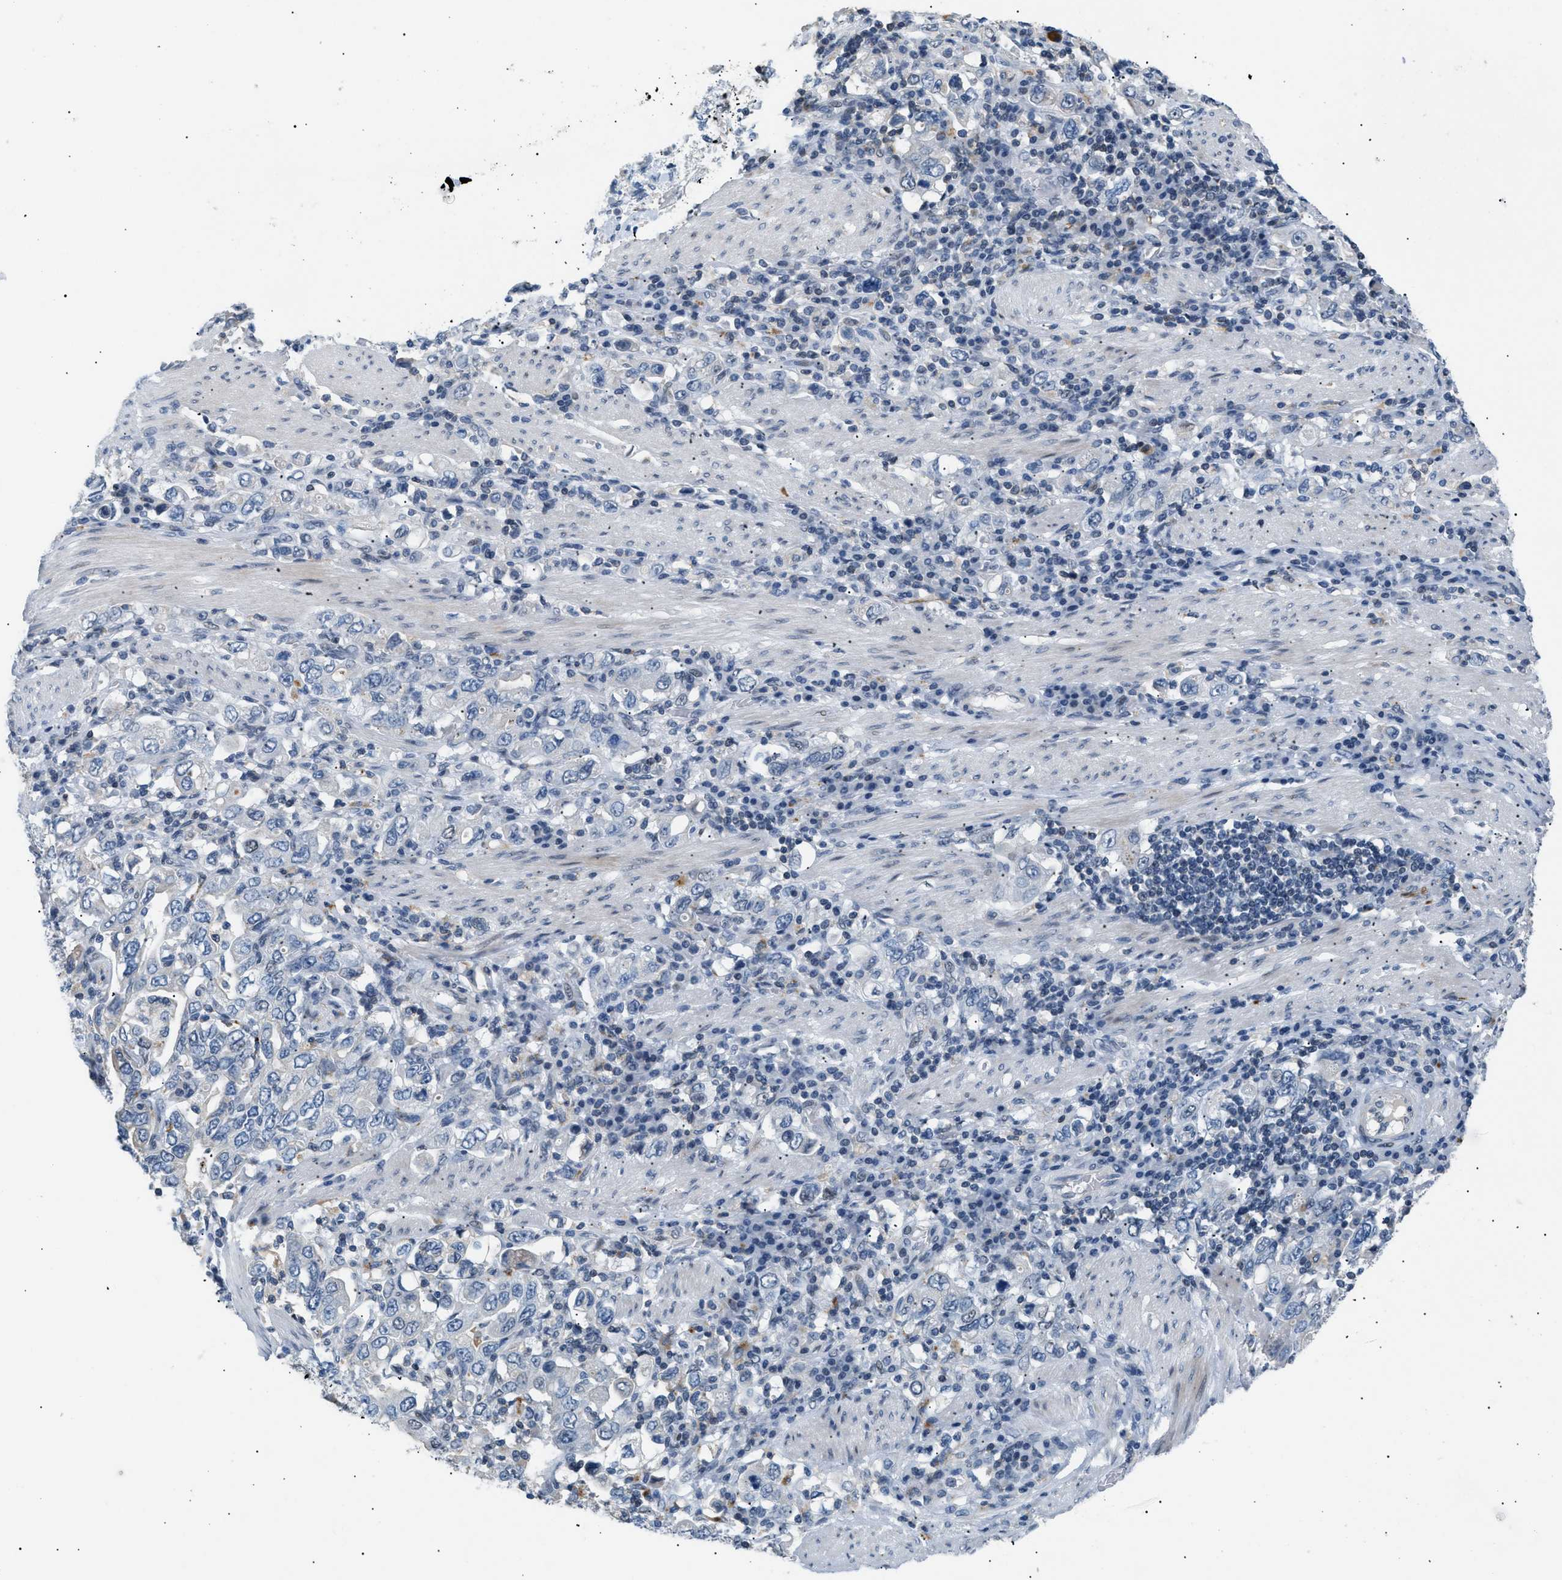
{"staining": {"intensity": "negative", "quantity": "none", "location": "none"}, "tissue": "stomach cancer", "cell_type": "Tumor cells", "image_type": "cancer", "snomed": [{"axis": "morphology", "description": "Adenocarcinoma, NOS"}, {"axis": "topography", "description": "Stomach, upper"}], "caption": "Tumor cells show no significant protein staining in stomach cancer.", "gene": "KCNC3", "patient": {"sex": "male", "age": 62}}